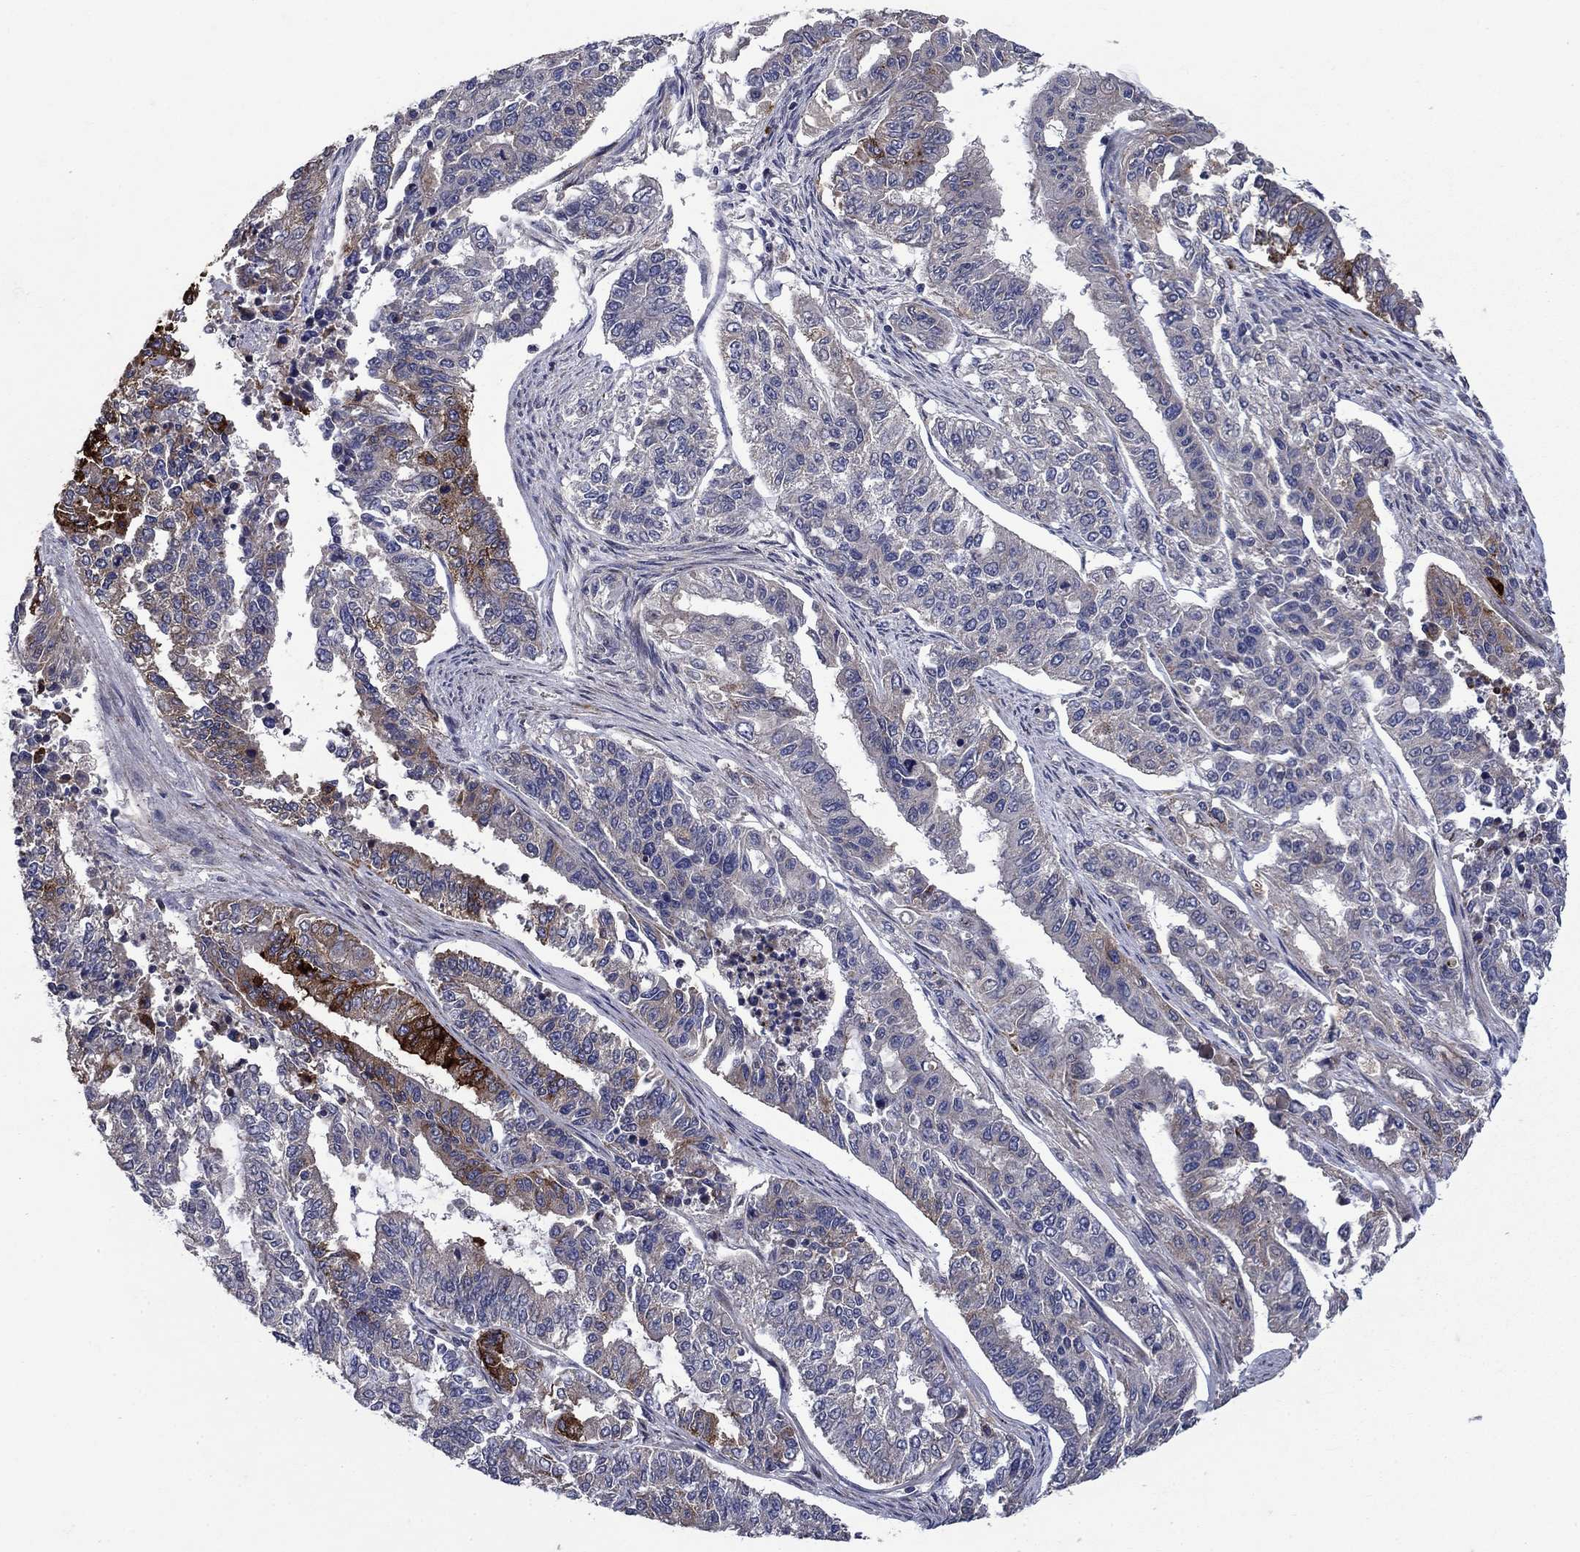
{"staining": {"intensity": "strong", "quantity": "<25%", "location": "cytoplasmic/membranous"}, "tissue": "endometrial cancer", "cell_type": "Tumor cells", "image_type": "cancer", "snomed": [{"axis": "morphology", "description": "Adenocarcinoma, NOS"}, {"axis": "topography", "description": "Uterus"}], "caption": "Protein staining of adenocarcinoma (endometrial) tissue demonstrates strong cytoplasmic/membranous expression in about <25% of tumor cells.", "gene": "SLC7A1", "patient": {"sex": "female", "age": 59}}